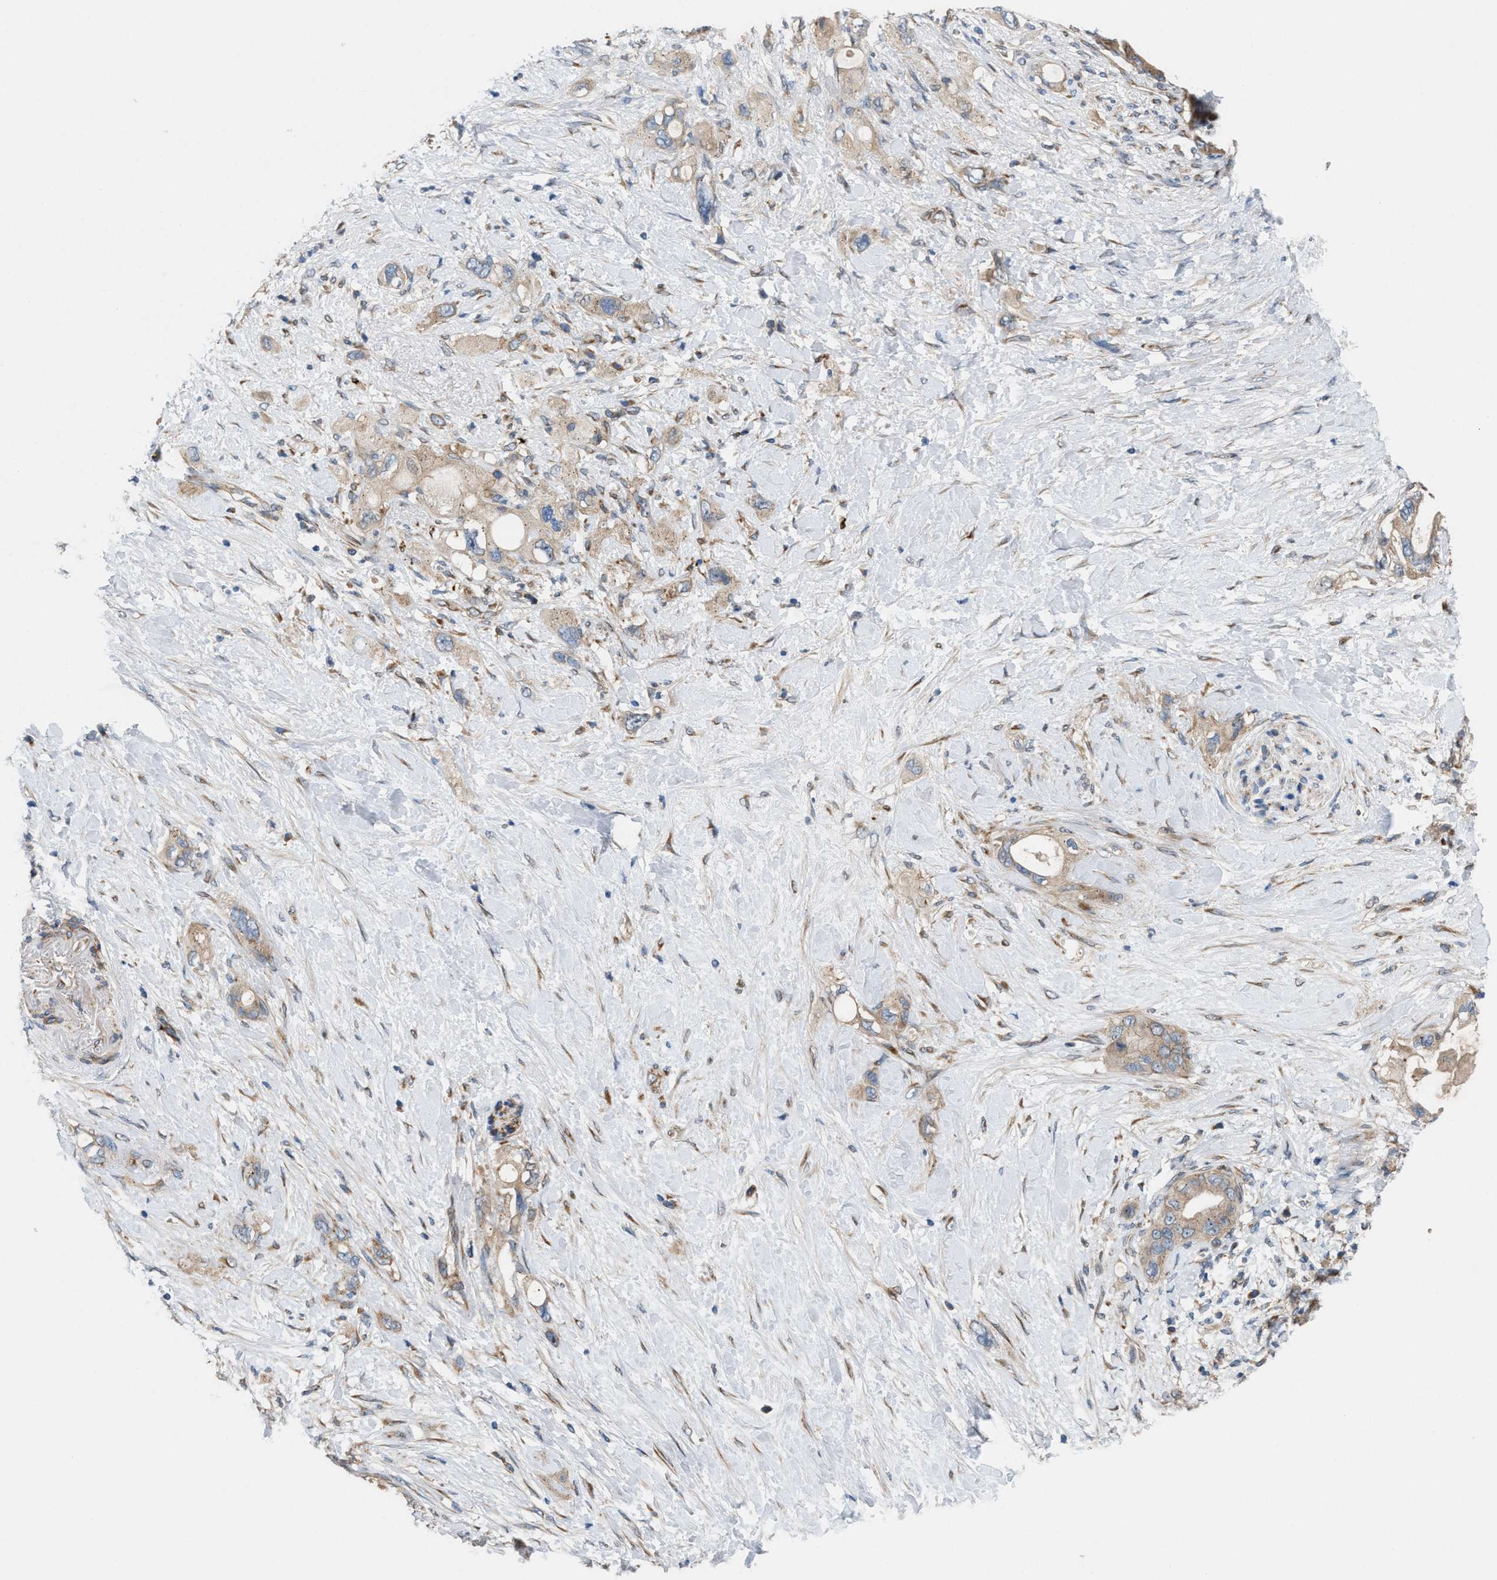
{"staining": {"intensity": "weak", "quantity": ">75%", "location": "cytoplasmic/membranous"}, "tissue": "pancreatic cancer", "cell_type": "Tumor cells", "image_type": "cancer", "snomed": [{"axis": "morphology", "description": "Adenocarcinoma, NOS"}, {"axis": "topography", "description": "Pancreas"}], "caption": "A low amount of weak cytoplasmic/membranous staining is seen in approximately >75% of tumor cells in adenocarcinoma (pancreatic) tissue. Using DAB (3,3'-diaminobenzidine) (brown) and hematoxylin (blue) stains, captured at high magnification using brightfield microscopy.", "gene": "CYB5D1", "patient": {"sex": "female", "age": 56}}